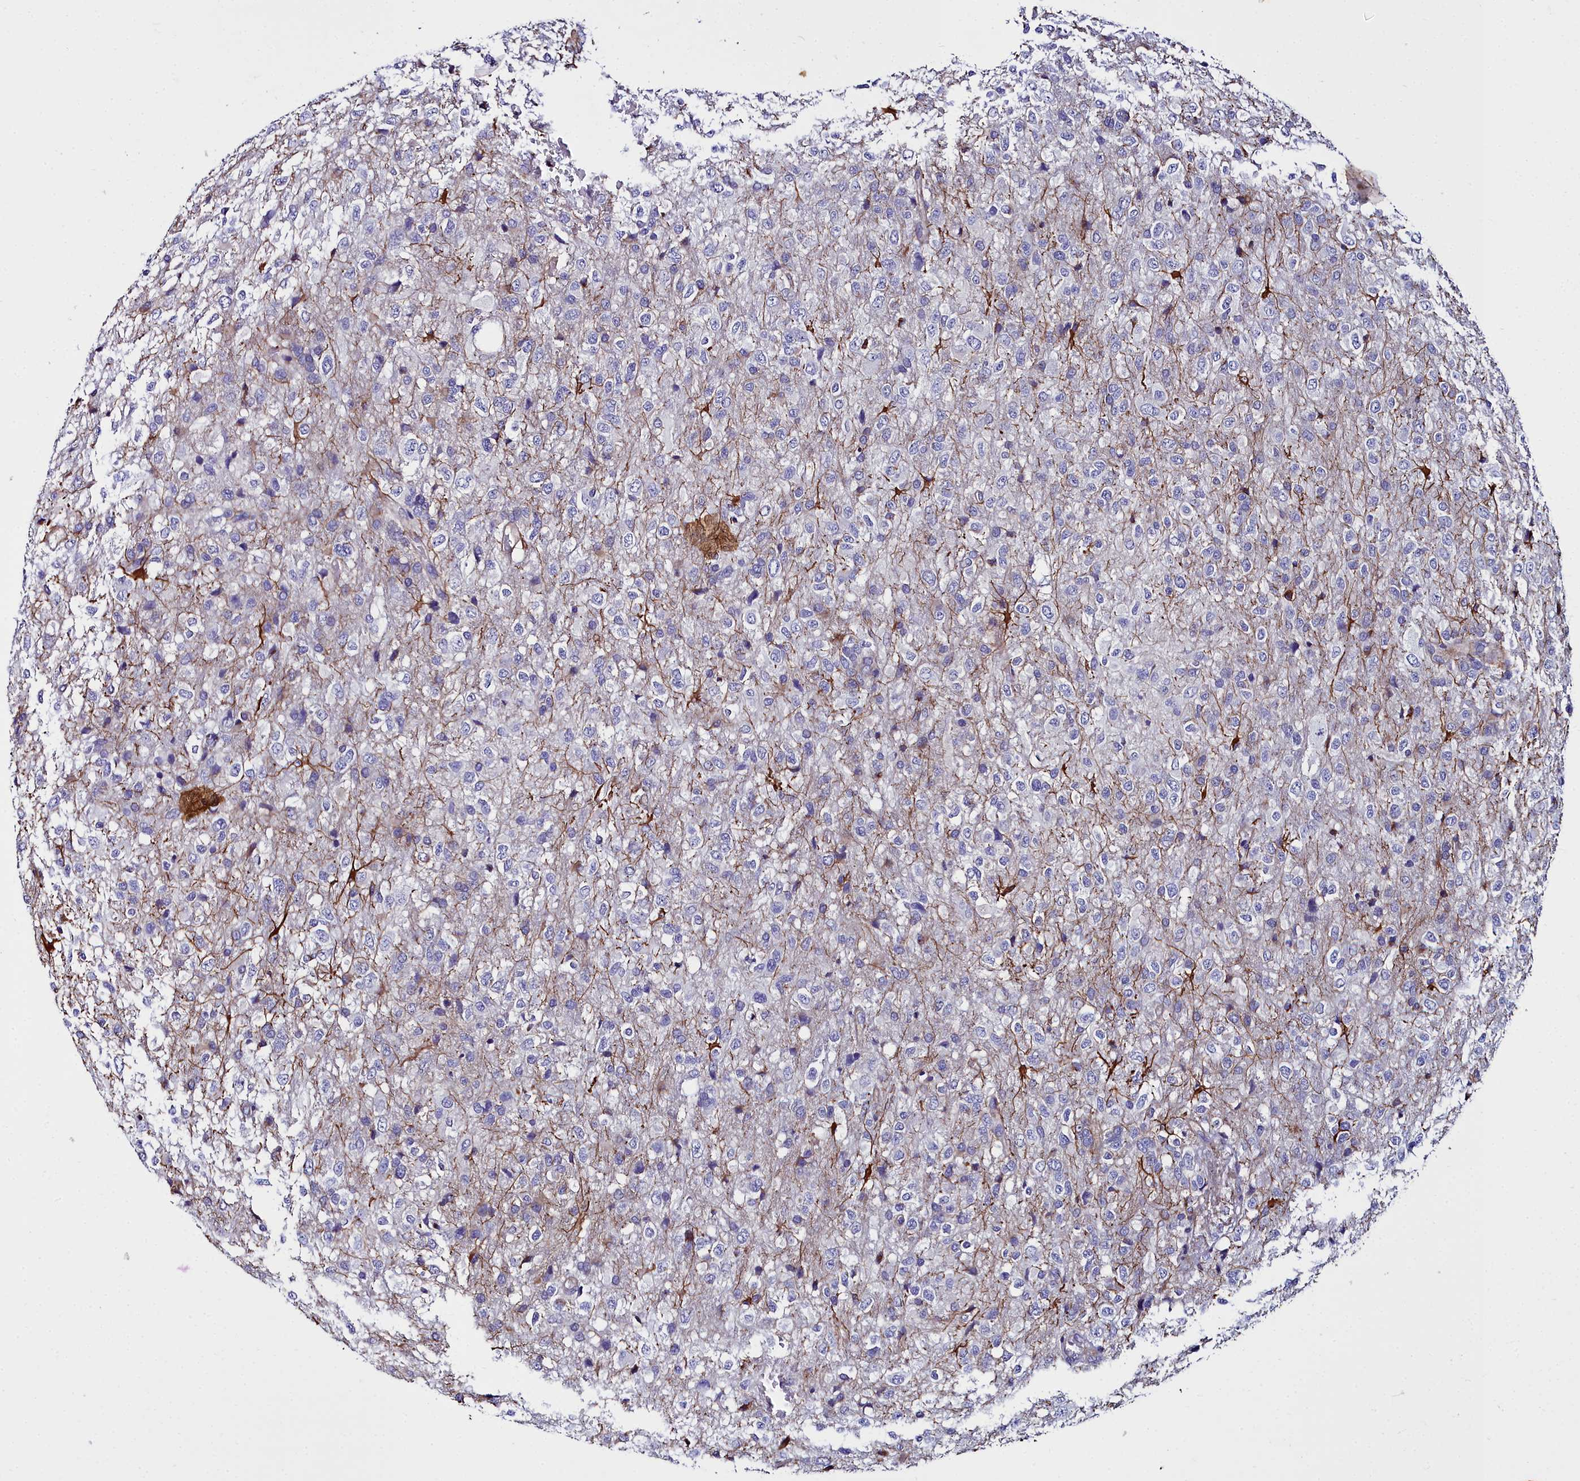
{"staining": {"intensity": "negative", "quantity": "none", "location": "none"}, "tissue": "glioma", "cell_type": "Tumor cells", "image_type": "cancer", "snomed": [{"axis": "morphology", "description": "Glioma, malignant, High grade"}, {"axis": "topography", "description": "Brain"}], "caption": "Human glioma stained for a protein using immunohistochemistry reveals no expression in tumor cells.", "gene": "FADS3", "patient": {"sex": "female", "age": 74}}